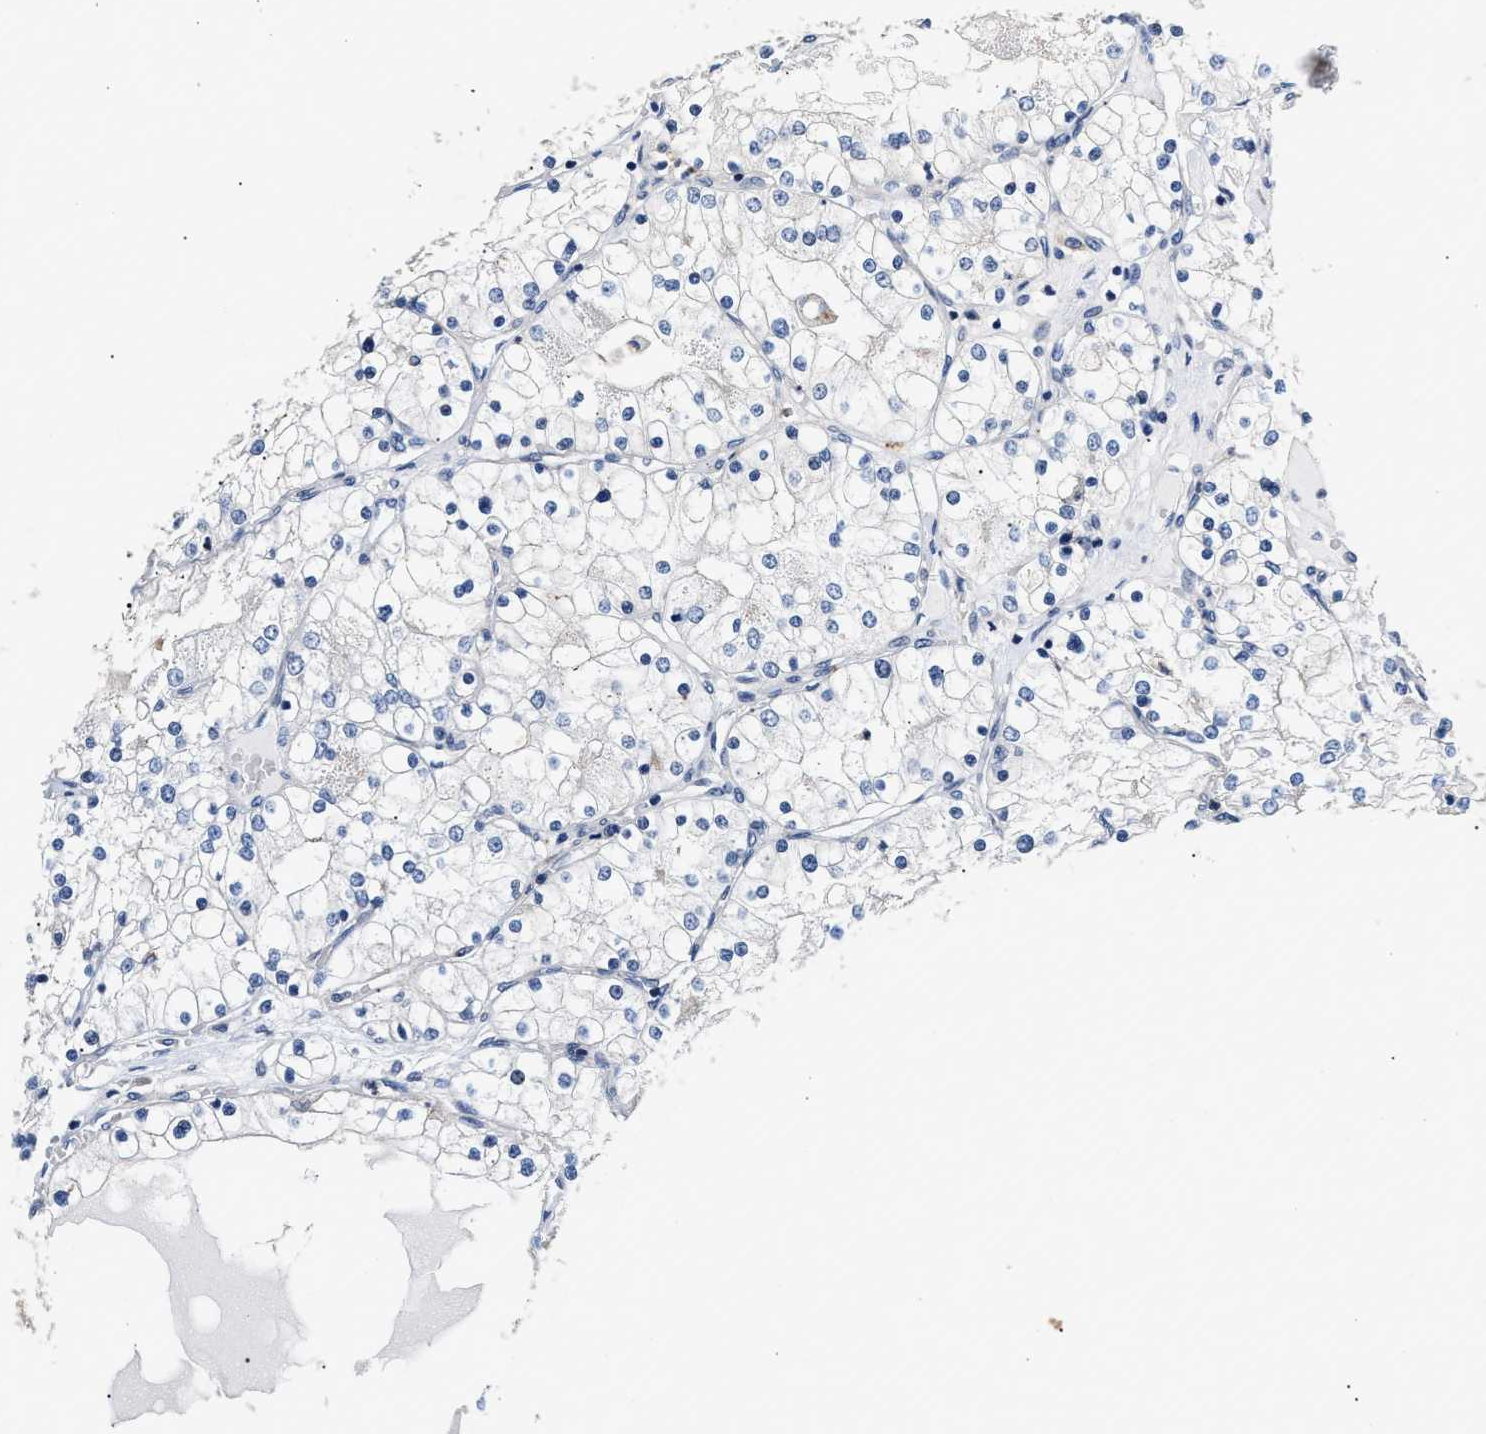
{"staining": {"intensity": "negative", "quantity": "none", "location": "none"}, "tissue": "renal cancer", "cell_type": "Tumor cells", "image_type": "cancer", "snomed": [{"axis": "morphology", "description": "Adenocarcinoma, NOS"}, {"axis": "topography", "description": "Kidney"}], "caption": "Immunohistochemistry of renal cancer reveals no positivity in tumor cells.", "gene": "GNAI3", "patient": {"sex": "male", "age": 68}}